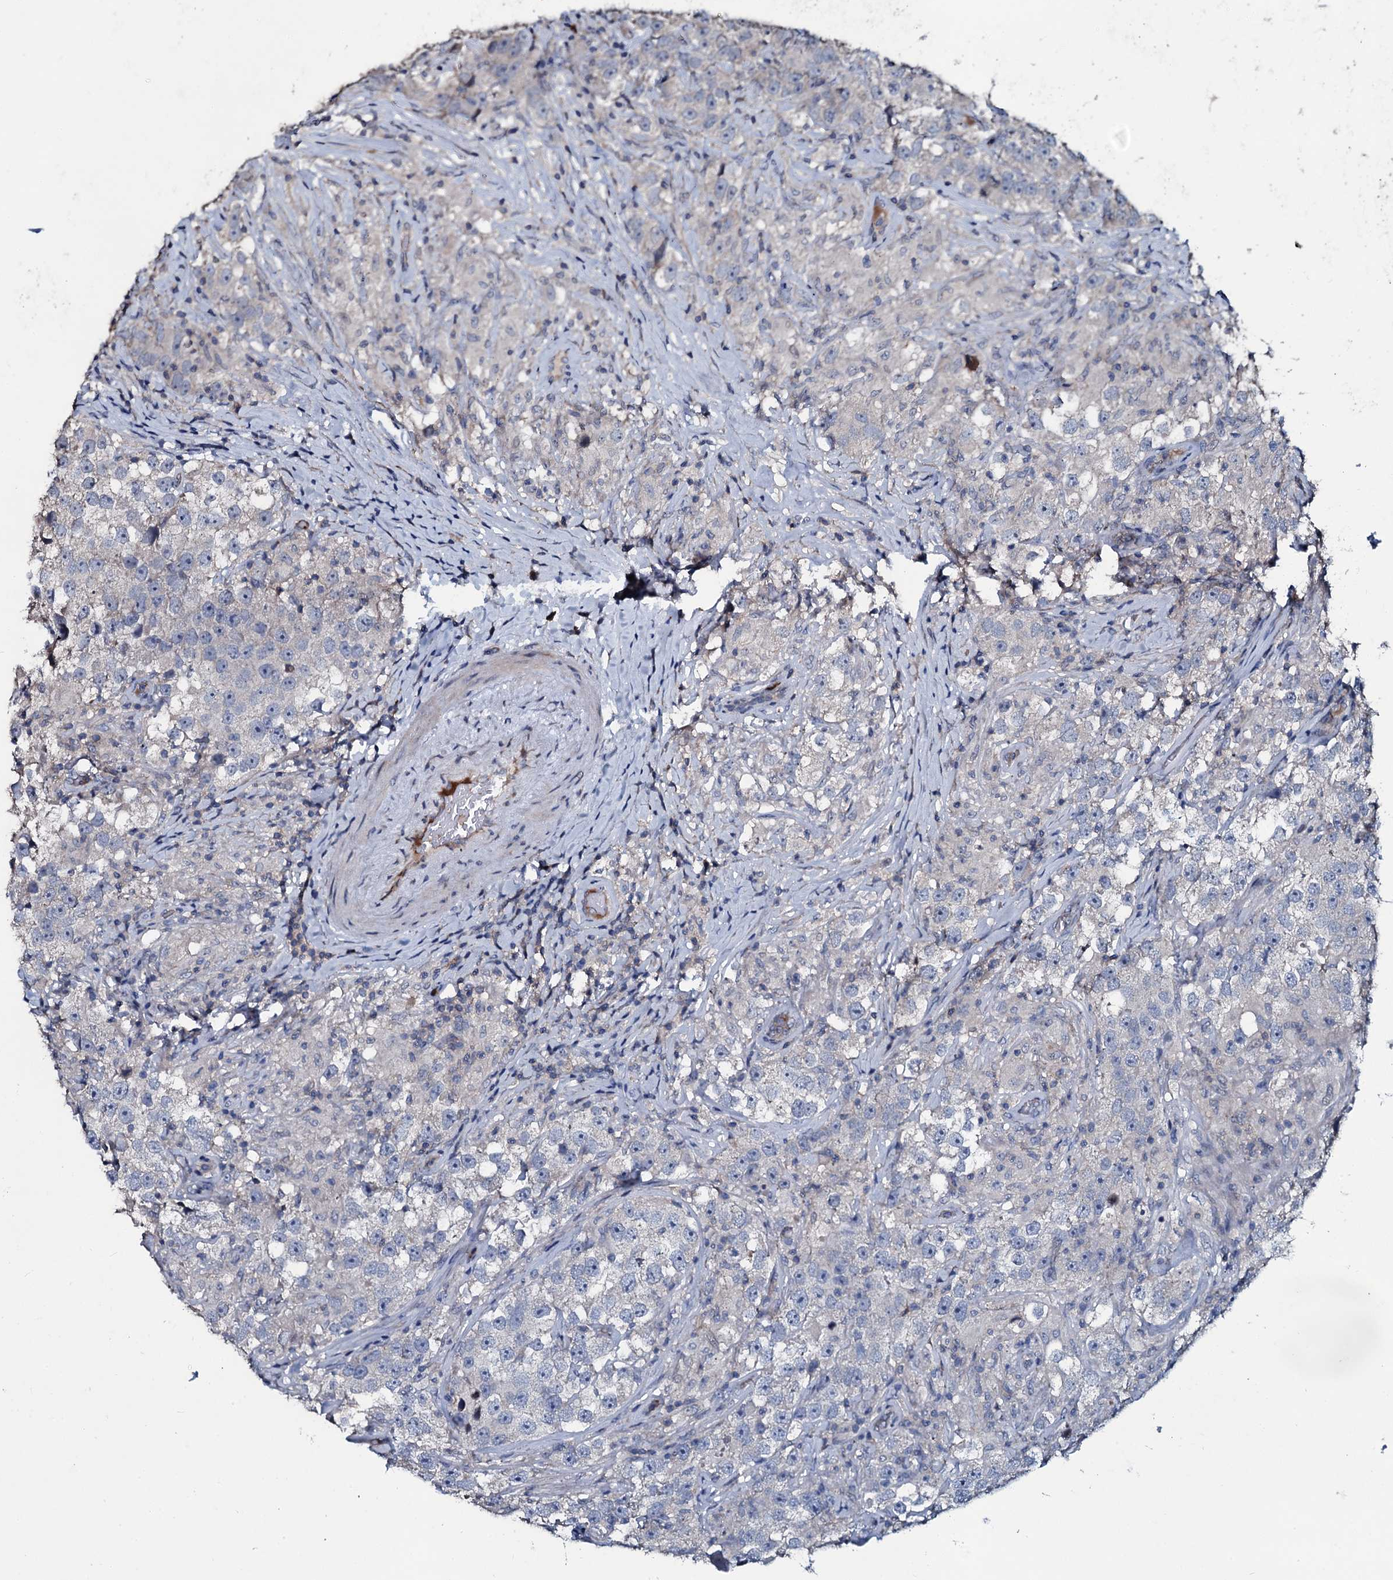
{"staining": {"intensity": "negative", "quantity": "none", "location": "none"}, "tissue": "testis cancer", "cell_type": "Tumor cells", "image_type": "cancer", "snomed": [{"axis": "morphology", "description": "Seminoma, NOS"}, {"axis": "topography", "description": "Testis"}], "caption": "High magnification brightfield microscopy of testis cancer stained with DAB (brown) and counterstained with hematoxylin (blue): tumor cells show no significant expression.", "gene": "IL12B", "patient": {"sex": "male", "age": 46}}